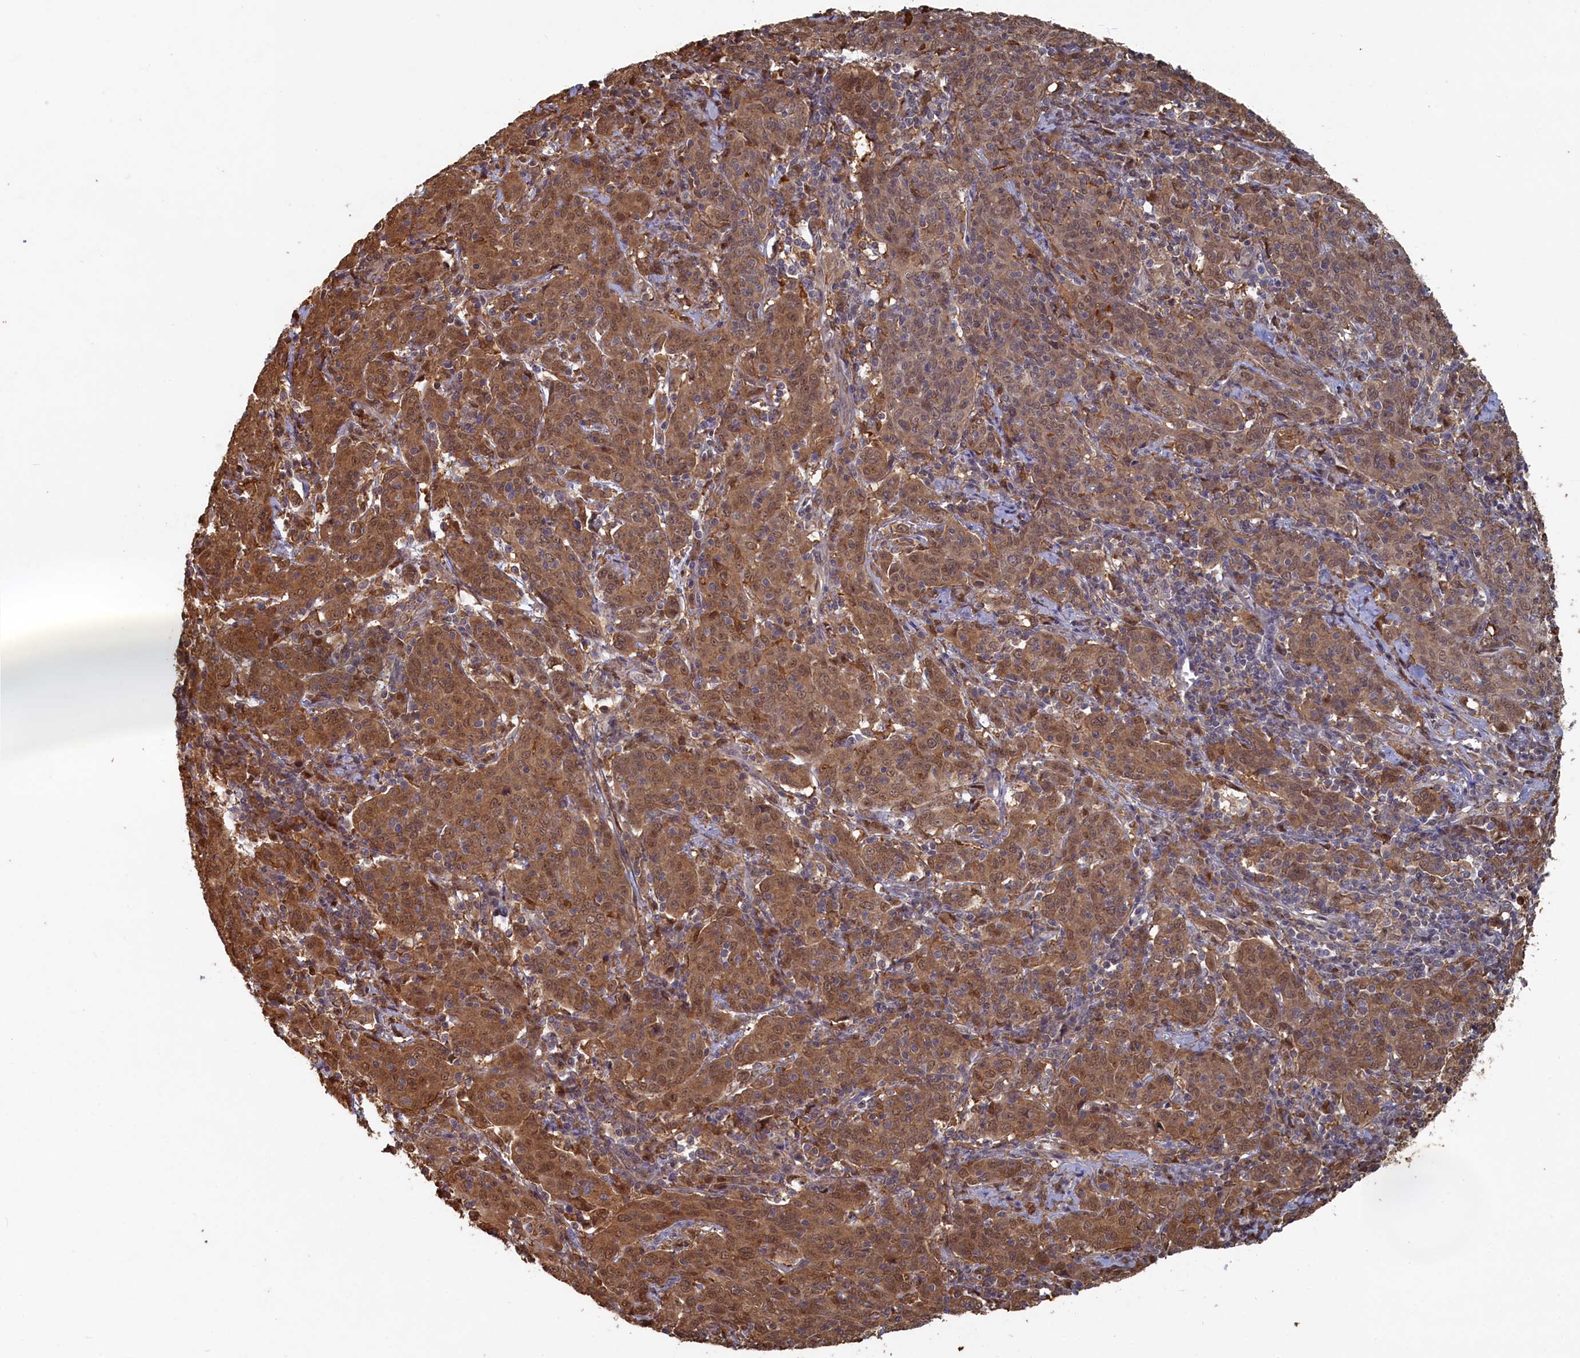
{"staining": {"intensity": "moderate", "quantity": ">75%", "location": "cytoplasmic/membranous,nuclear"}, "tissue": "cervical cancer", "cell_type": "Tumor cells", "image_type": "cancer", "snomed": [{"axis": "morphology", "description": "Squamous cell carcinoma, NOS"}, {"axis": "topography", "description": "Cervix"}], "caption": "This histopathology image demonstrates cervical cancer stained with immunohistochemistry to label a protein in brown. The cytoplasmic/membranous and nuclear of tumor cells show moderate positivity for the protein. Nuclei are counter-stained blue.", "gene": "UCHL3", "patient": {"sex": "female", "age": 67}}